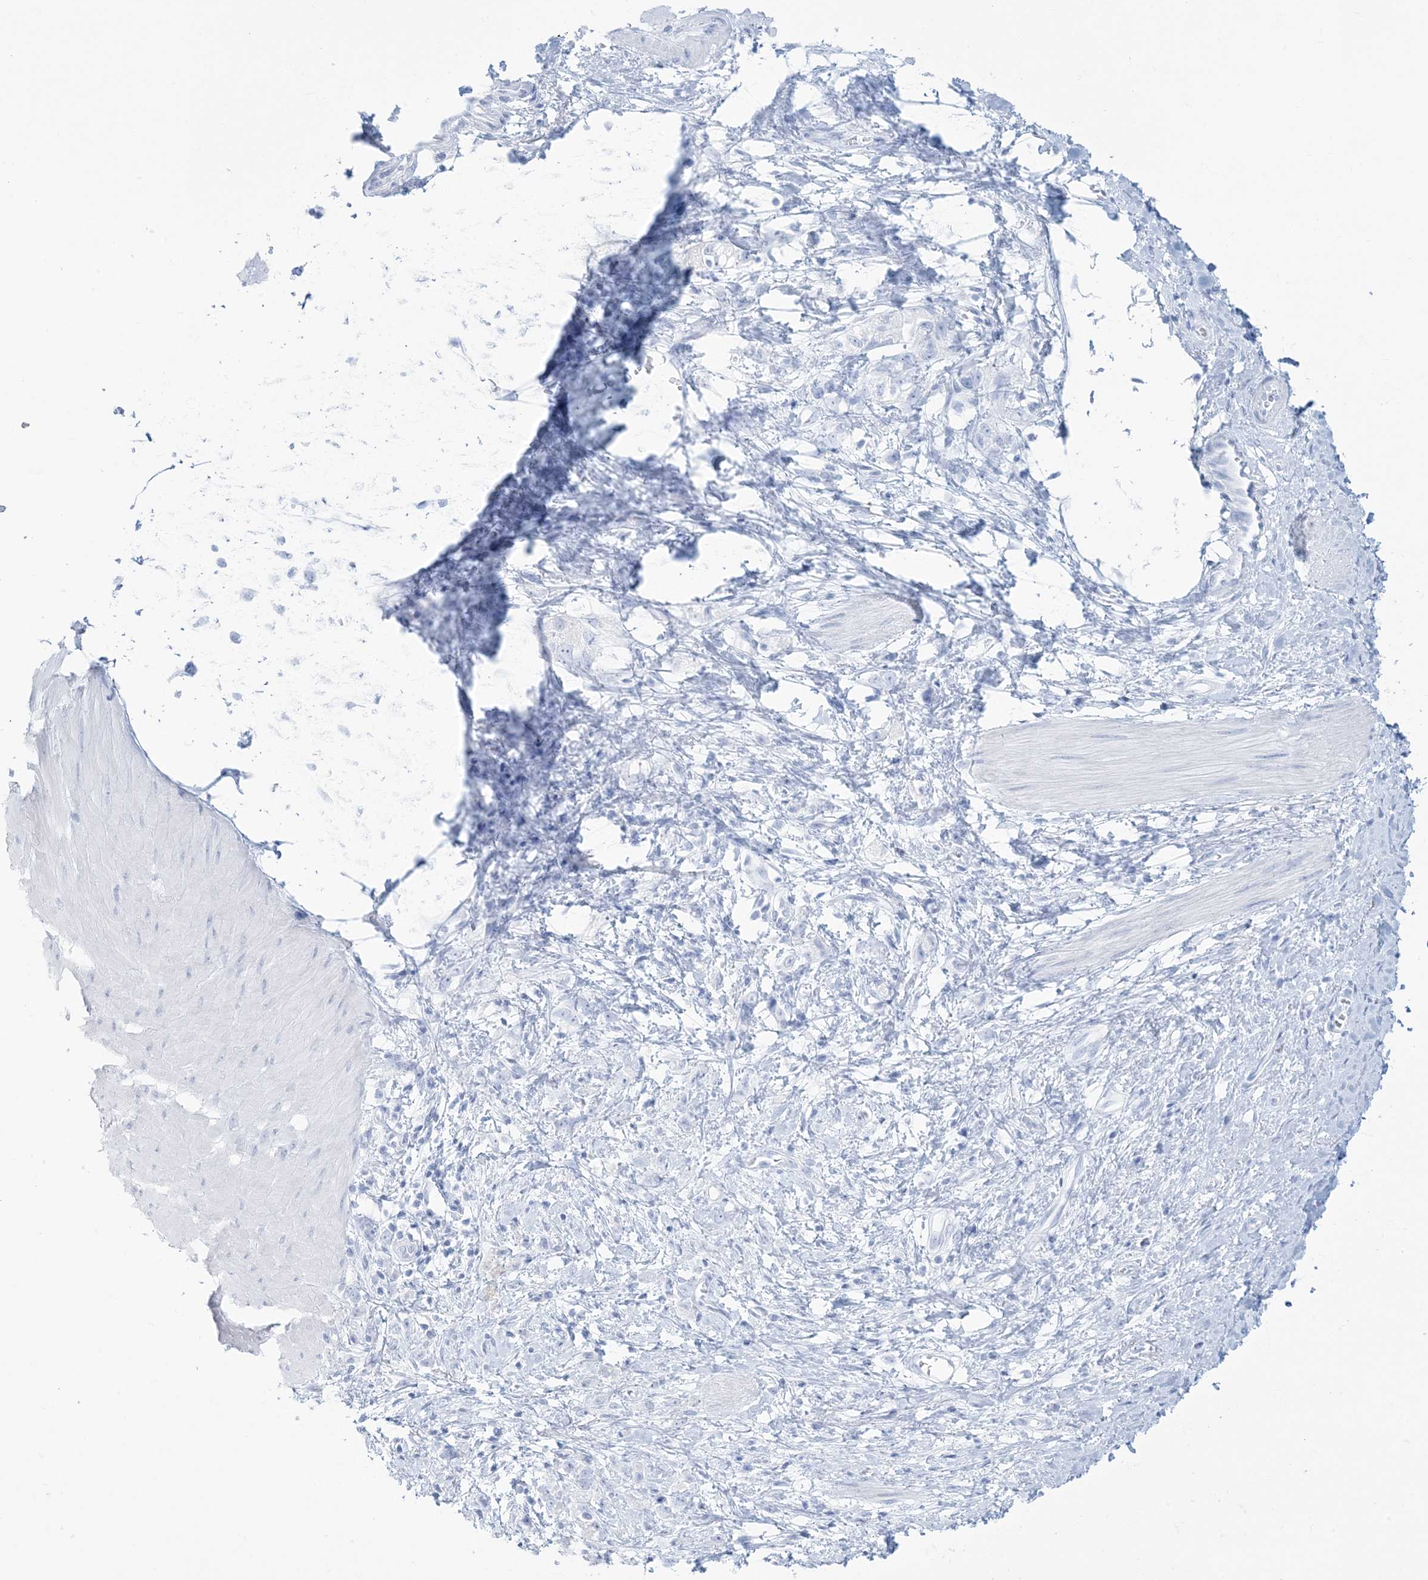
{"staining": {"intensity": "negative", "quantity": "none", "location": "none"}, "tissue": "stomach cancer", "cell_type": "Tumor cells", "image_type": "cancer", "snomed": [{"axis": "morphology", "description": "Adenocarcinoma, NOS"}, {"axis": "topography", "description": "Stomach"}], "caption": "An IHC photomicrograph of adenocarcinoma (stomach) is shown. There is no staining in tumor cells of adenocarcinoma (stomach).", "gene": "AGXT", "patient": {"sex": "female", "age": 76}}